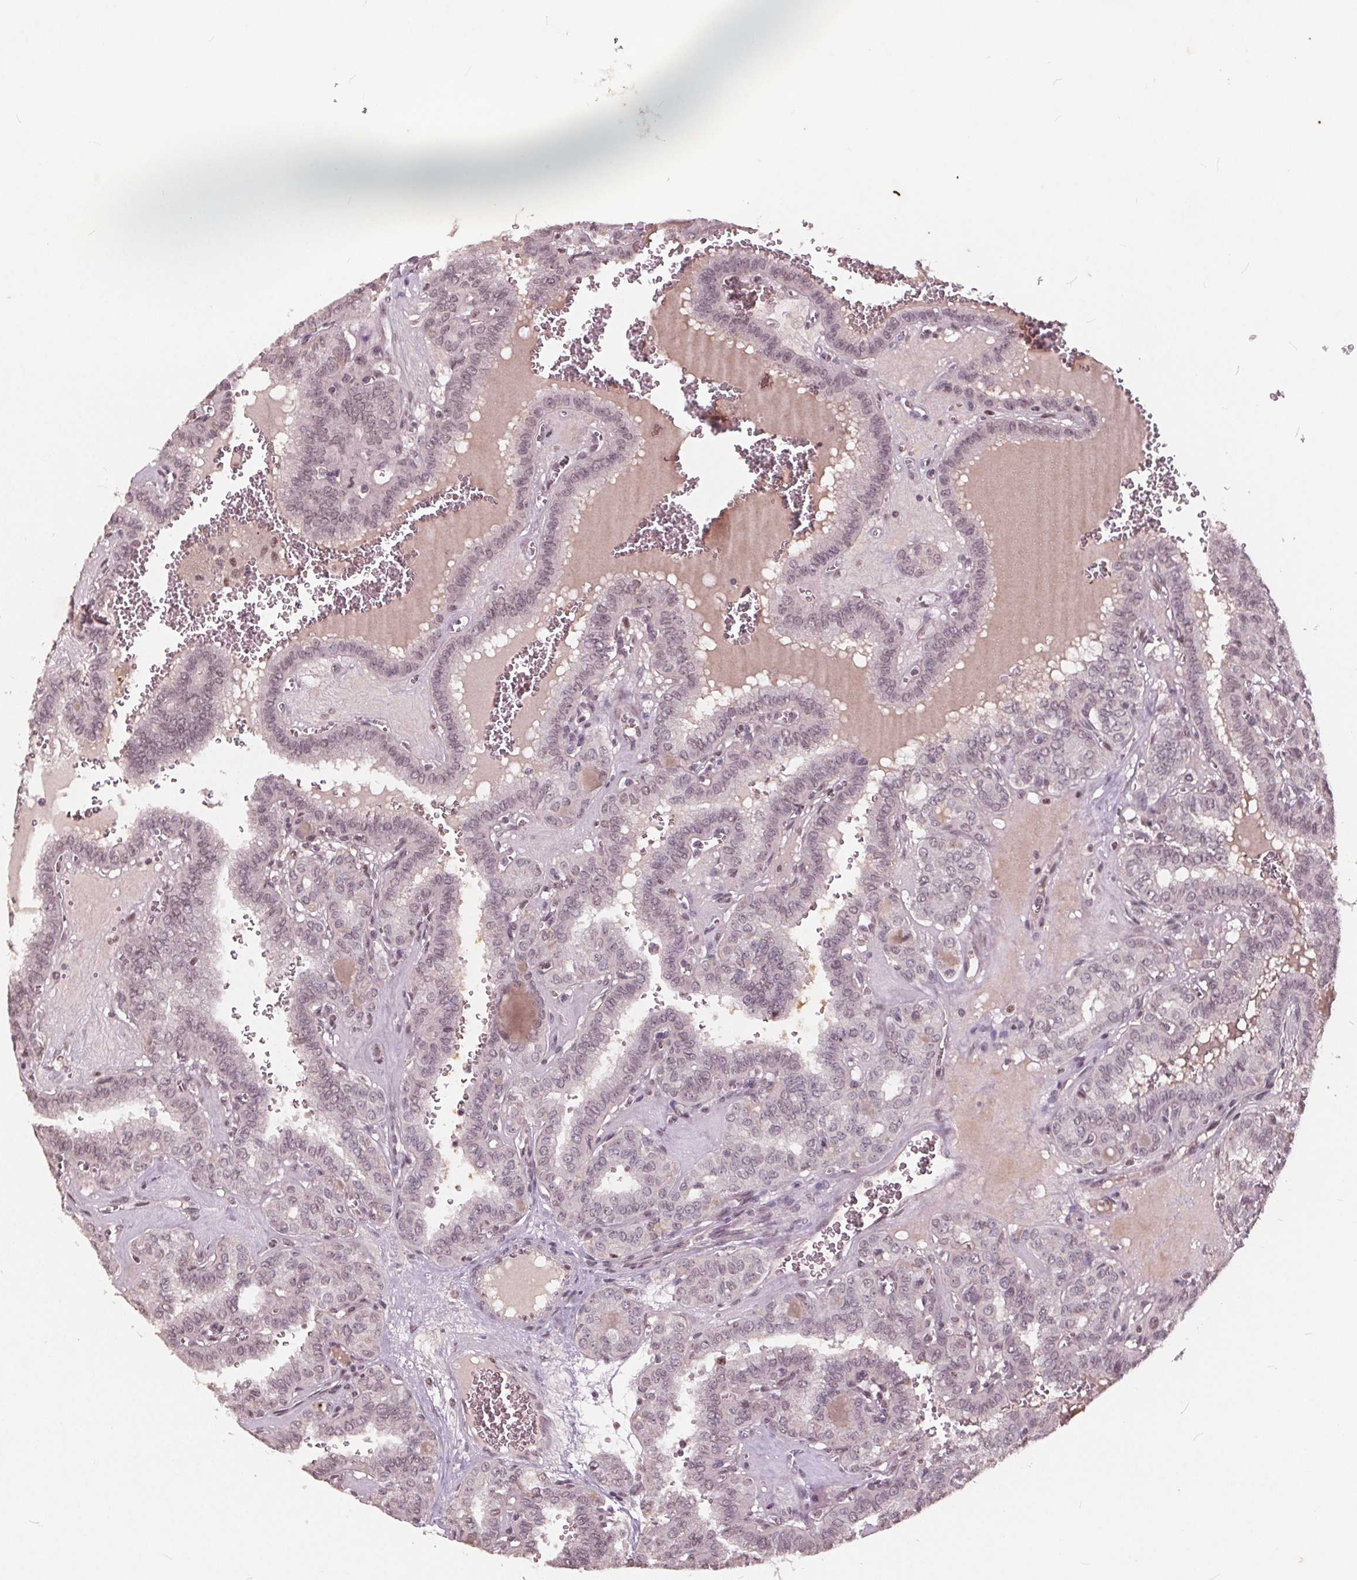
{"staining": {"intensity": "weak", "quantity": "<25%", "location": "nuclear"}, "tissue": "thyroid cancer", "cell_type": "Tumor cells", "image_type": "cancer", "snomed": [{"axis": "morphology", "description": "Papillary adenocarcinoma, NOS"}, {"axis": "topography", "description": "Thyroid gland"}], "caption": "The histopathology image exhibits no significant expression in tumor cells of thyroid cancer (papillary adenocarcinoma).", "gene": "DNMT3B", "patient": {"sex": "female", "age": 41}}